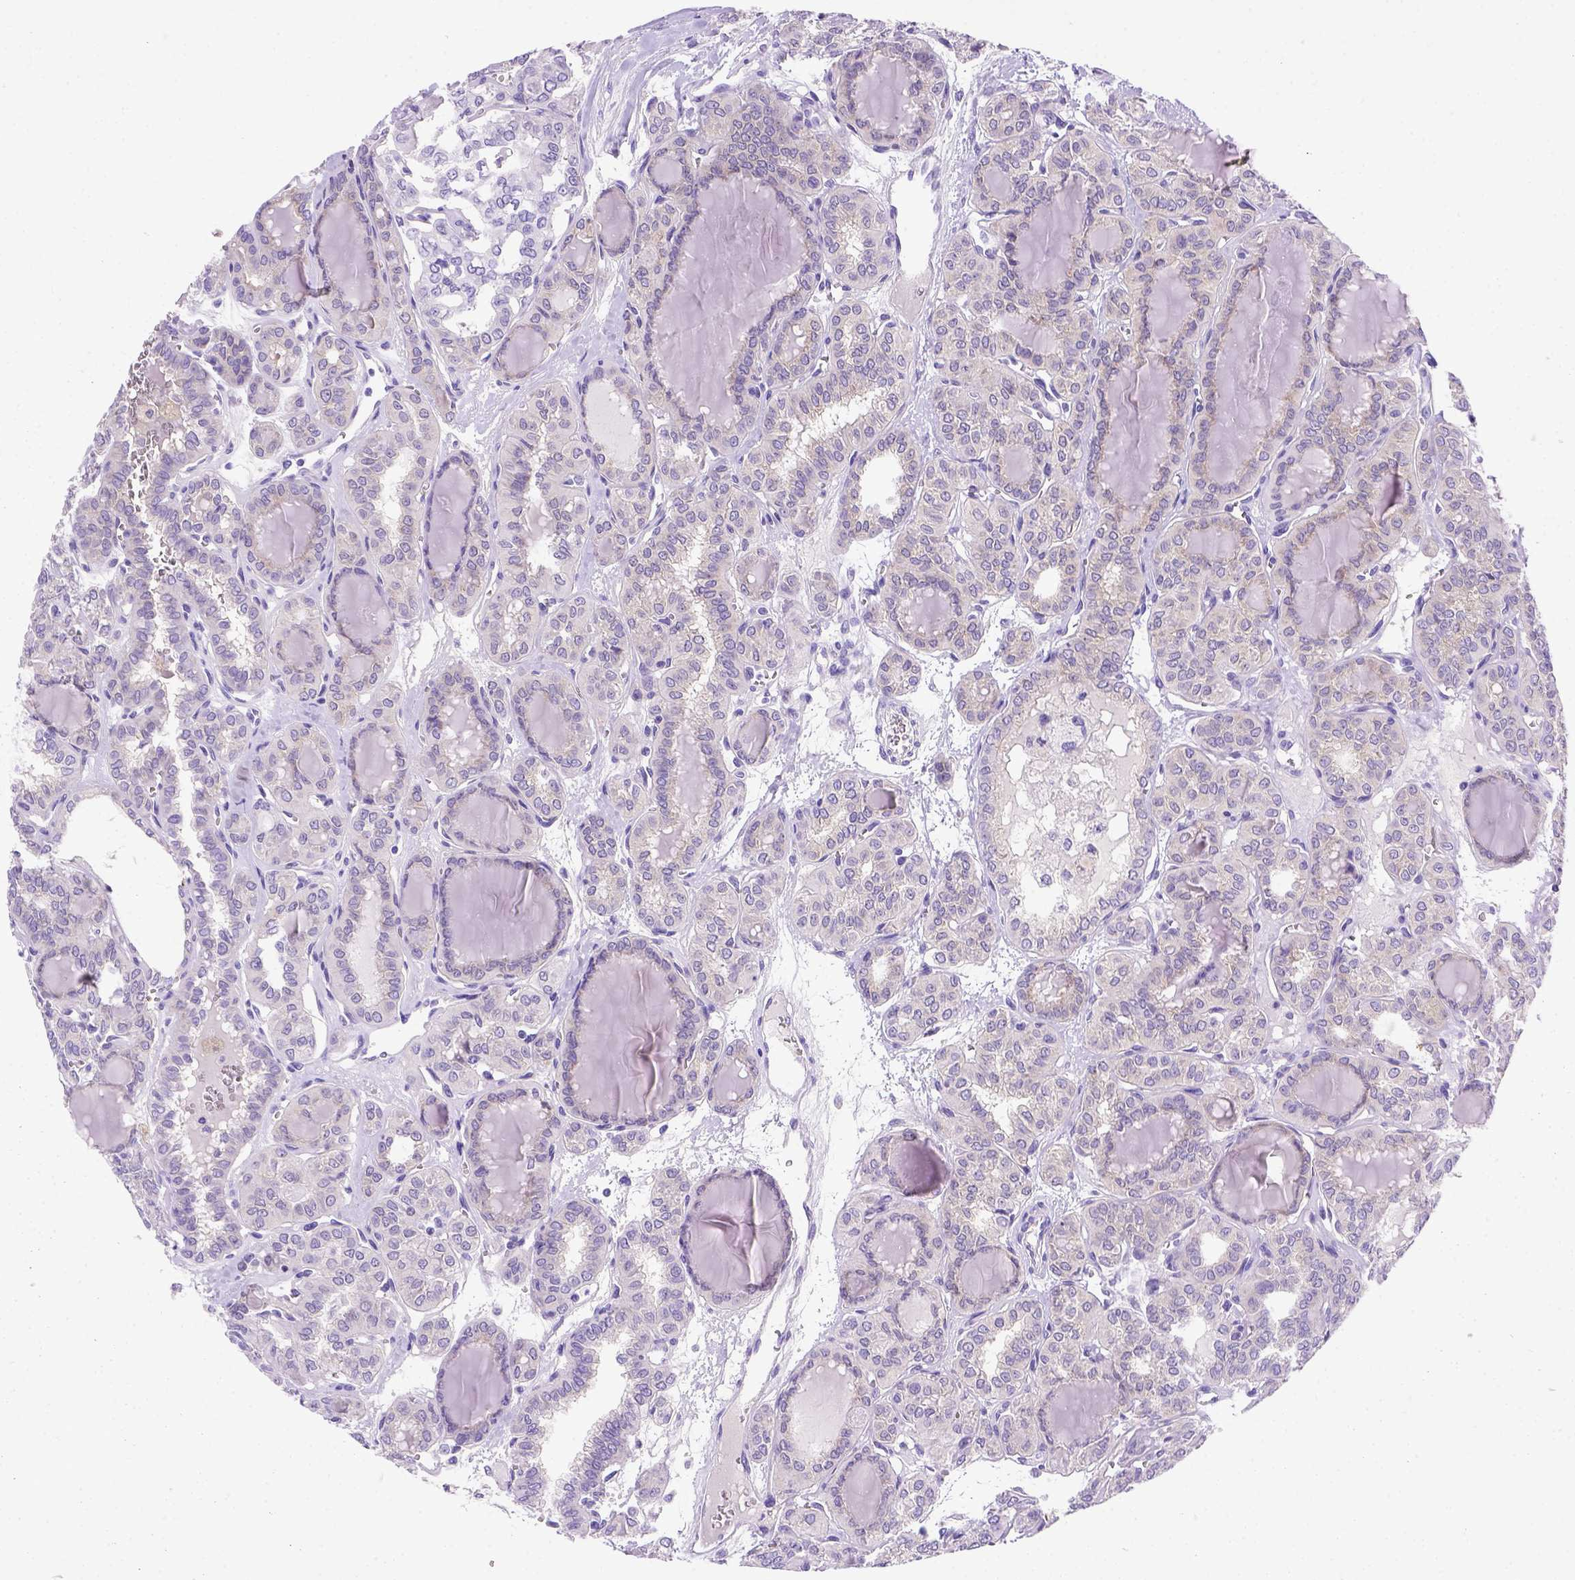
{"staining": {"intensity": "weak", "quantity": "25%-75%", "location": "cytoplasmic/membranous"}, "tissue": "thyroid cancer", "cell_type": "Tumor cells", "image_type": "cancer", "snomed": [{"axis": "morphology", "description": "Papillary adenocarcinoma, NOS"}, {"axis": "topography", "description": "Thyroid gland"}], "caption": "Protein positivity by immunohistochemistry (IHC) exhibits weak cytoplasmic/membranous expression in approximately 25%-75% of tumor cells in thyroid cancer (papillary adenocarcinoma).", "gene": "FOXI1", "patient": {"sex": "female", "age": 41}}